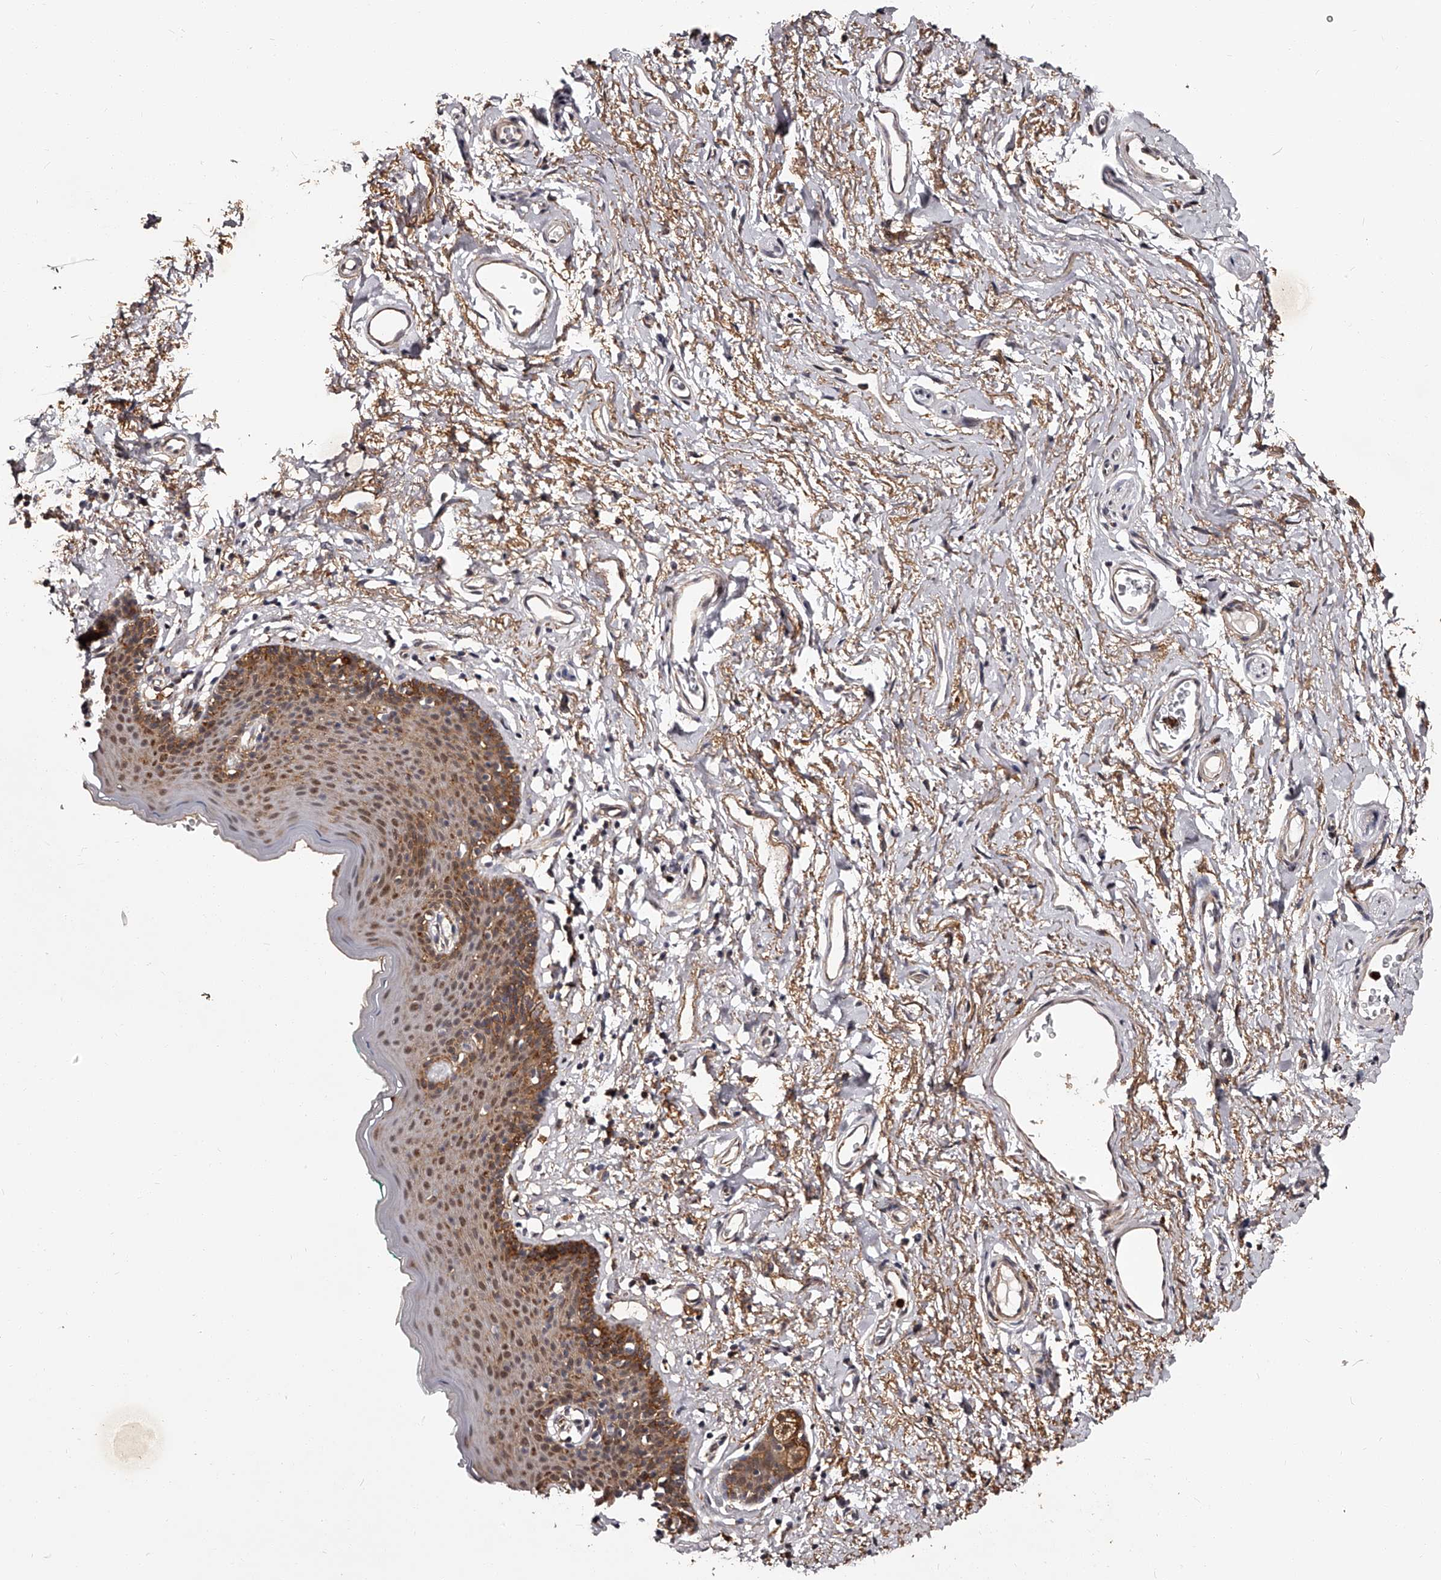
{"staining": {"intensity": "strong", "quantity": "25%-75%", "location": "cytoplasmic/membranous"}, "tissue": "skin", "cell_type": "Epidermal cells", "image_type": "normal", "snomed": [{"axis": "morphology", "description": "Normal tissue, NOS"}, {"axis": "topography", "description": "Vulva"}], "caption": "Protein analysis of normal skin demonstrates strong cytoplasmic/membranous expression in about 25%-75% of epidermal cells. The staining was performed using DAB (3,3'-diaminobenzidine) to visualize the protein expression in brown, while the nuclei were stained in blue with hematoxylin (Magnification: 20x).", "gene": "RSC1A1", "patient": {"sex": "female", "age": 66}}